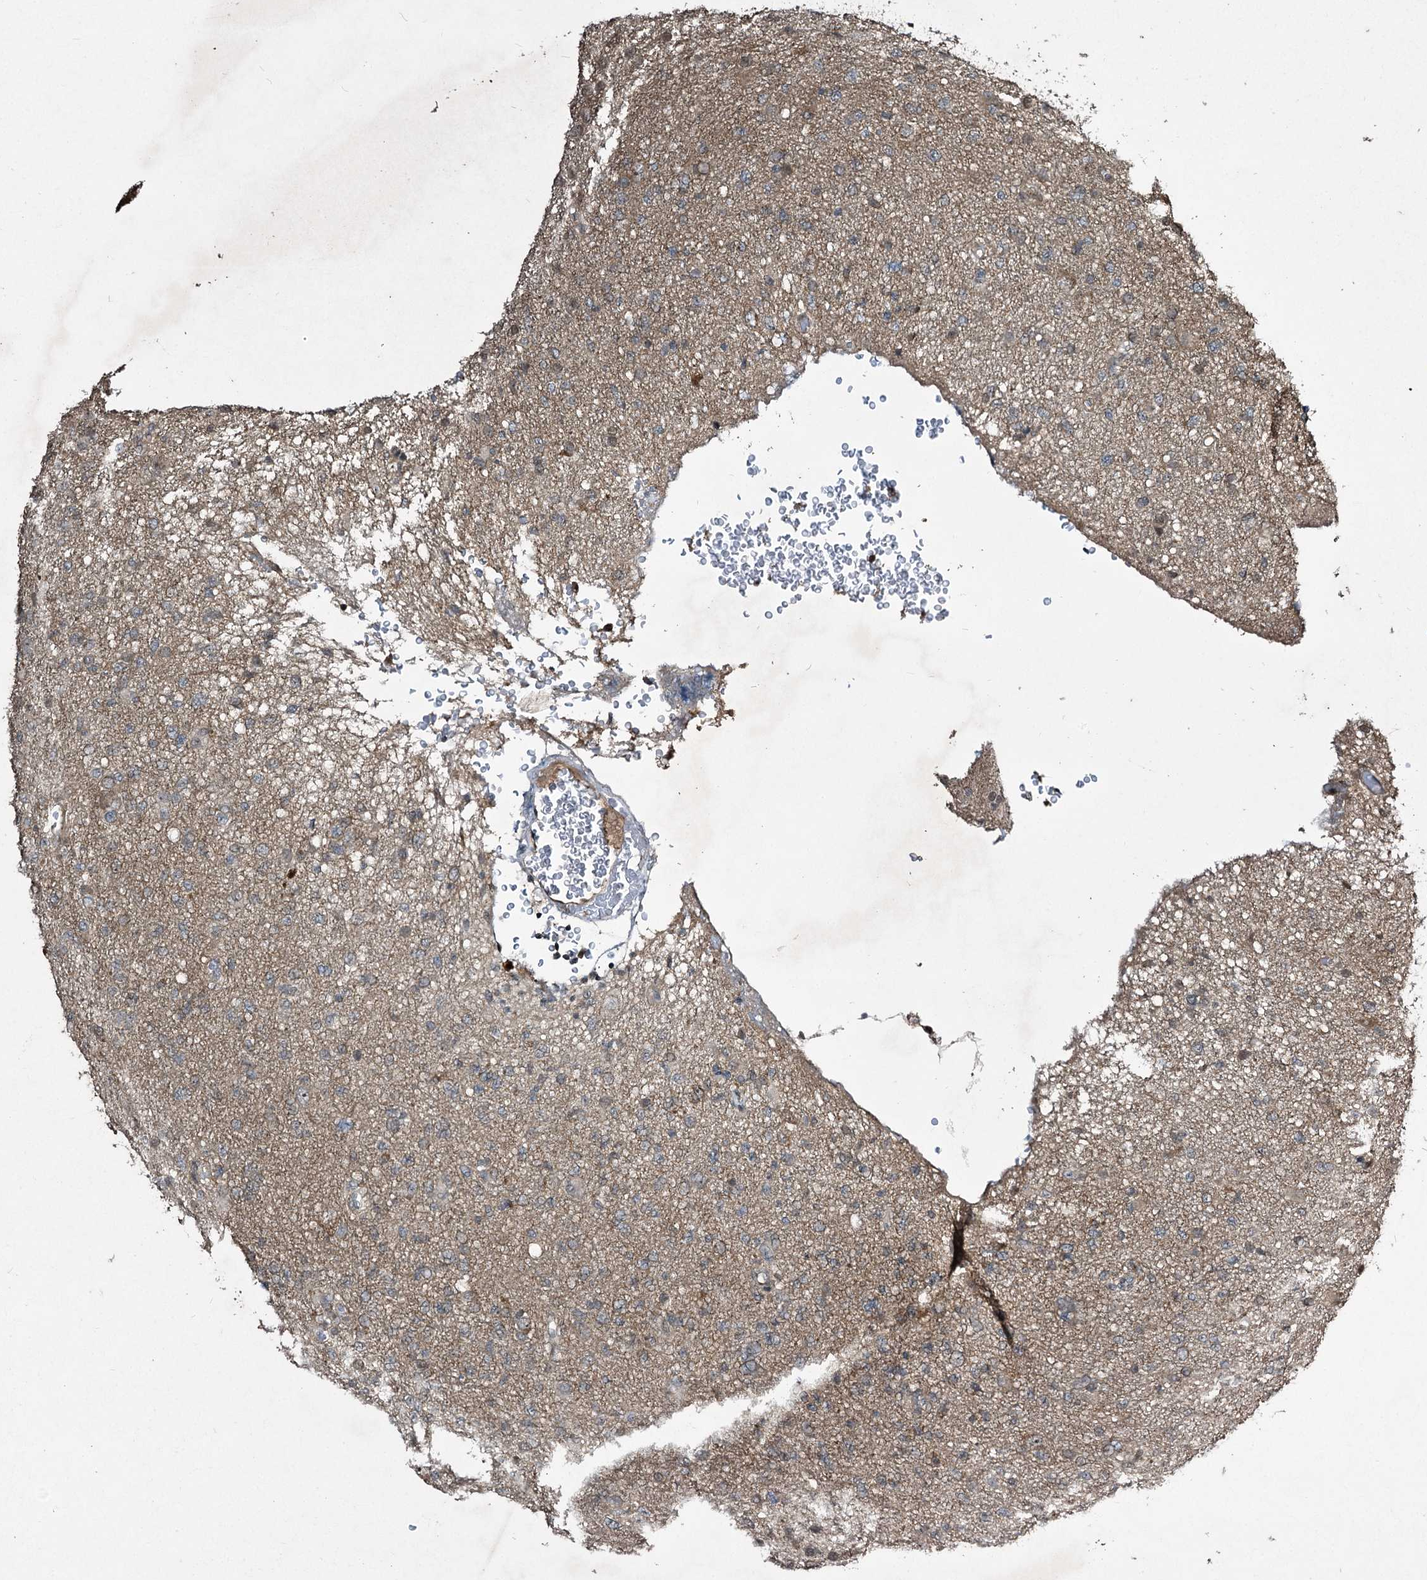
{"staining": {"intensity": "negative", "quantity": "none", "location": "none"}, "tissue": "glioma", "cell_type": "Tumor cells", "image_type": "cancer", "snomed": [{"axis": "morphology", "description": "Glioma, malignant, High grade"}, {"axis": "topography", "description": "Brain"}], "caption": "IHC image of malignant glioma (high-grade) stained for a protein (brown), which exhibits no staining in tumor cells.", "gene": "CPNE8", "patient": {"sex": "female", "age": 57}}